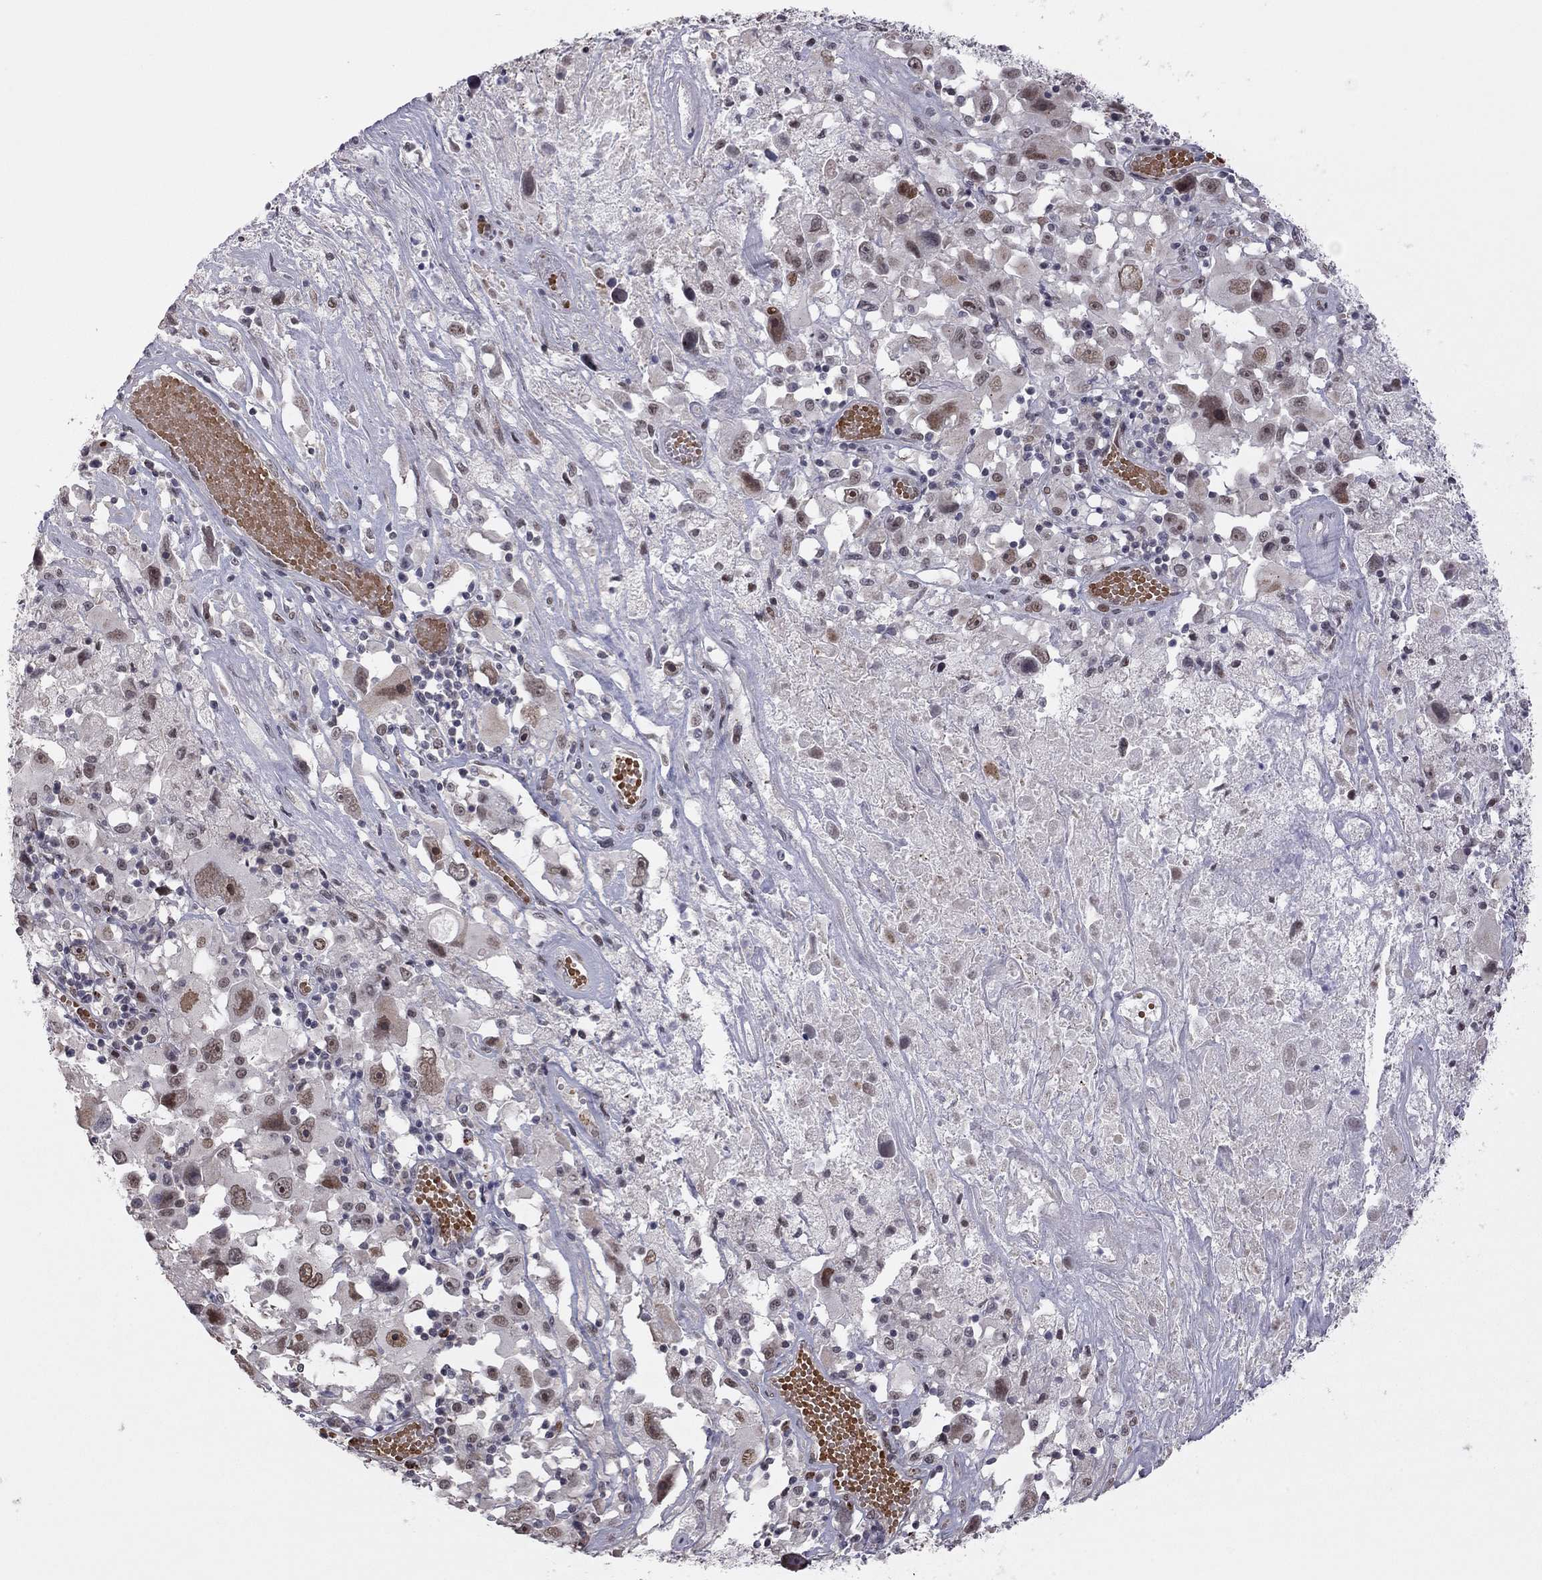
{"staining": {"intensity": "moderate", "quantity": ">75%", "location": "nuclear"}, "tissue": "melanoma", "cell_type": "Tumor cells", "image_type": "cancer", "snomed": [{"axis": "morphology", "description": "Malignant melanoma, Metastatic site"}, {"axis": "topography", "description": "Soft tissue"}], "caption": "This micrograph exhibits IHC staining of human melanoma, with medium moderate nuclear expression in approximately >75% of tumor cells.", "gene": "MC3R", "patient": {"sex": "male", "age": 50}}